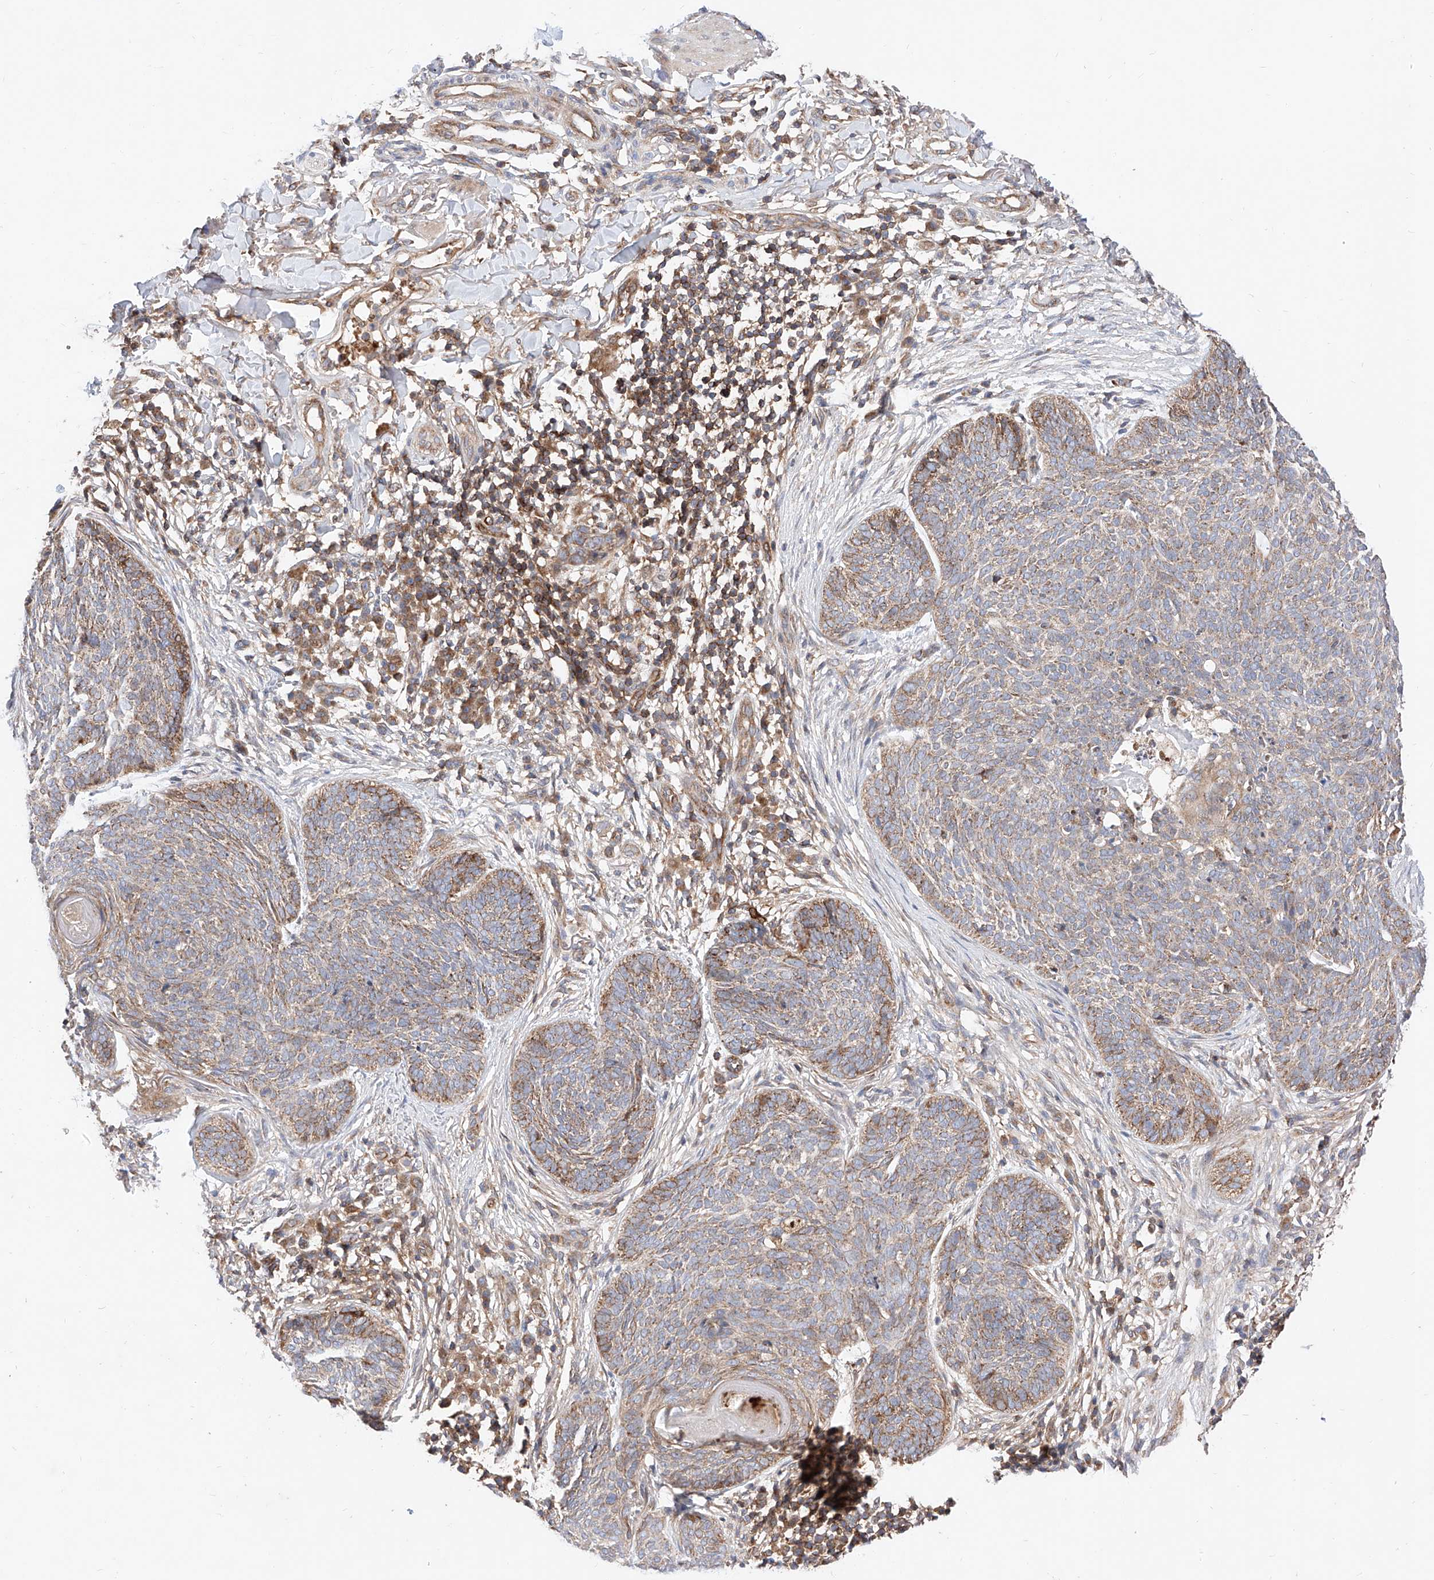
{"staining": {"intensity": "moderate", "quantity": "25%-75%", "location": "cytoplasmic/membranous"}, "tissue": "skin cancer", "cell_type": "Tumor cells", "image_type": "cancer", "snomed": [{"axis": "morphology", "description": "Basal cell carcinoma"}, {"axis": "topography", "description": "Skin"}], "caption": "Immunohistochemistry (IHC) photomicrograph of skin cancer (basal cell carcinoma) stained for a protein (brown), which demonstrates medium levels of moderate cytoplasmic/membranous staining in about 25%-75% of tumor cells.", "gene": "NR1D1", "patient": {"sex": "female", "age": 64}}